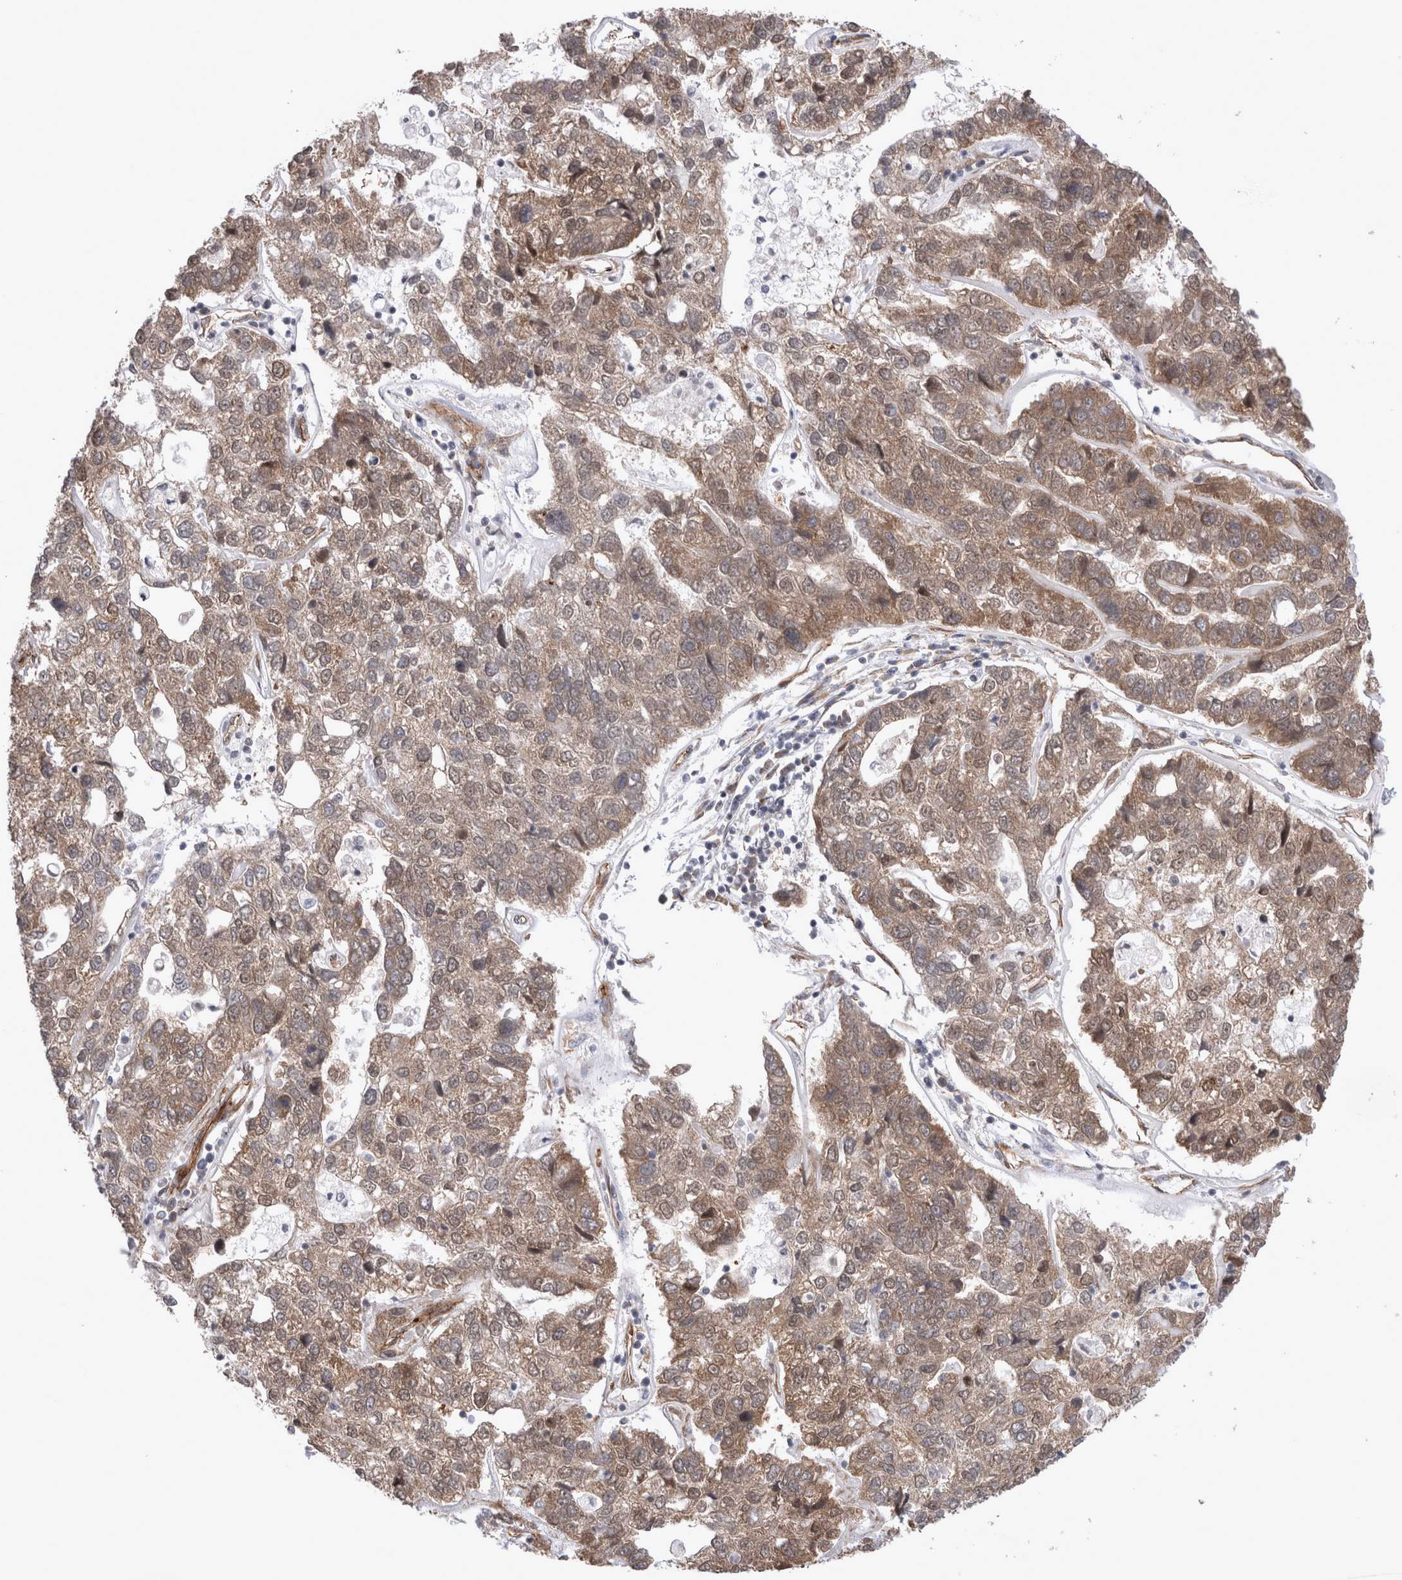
{"staining": {"intensity": "weak", "quantity": ">75%", "location": "cytoplasmic/membranous"}, "tissue": "pancreatic cancer", "cell_type": "Tumor cells", "image_type": "cancer", "snomed": [{"axis": "morphology", "description": "Adenocarcinoma, NOS"}, {"axis": "topography", "description": "Pancreas"}], "caption": "The histopathology image shows a brown stain indicating the presence of a protein in the cytoplasmic/membranous of tumor cells in pancreatic adenocarcinoma.", "gene": "DDX6", "patient": {"sex": "female", "age": 61}}